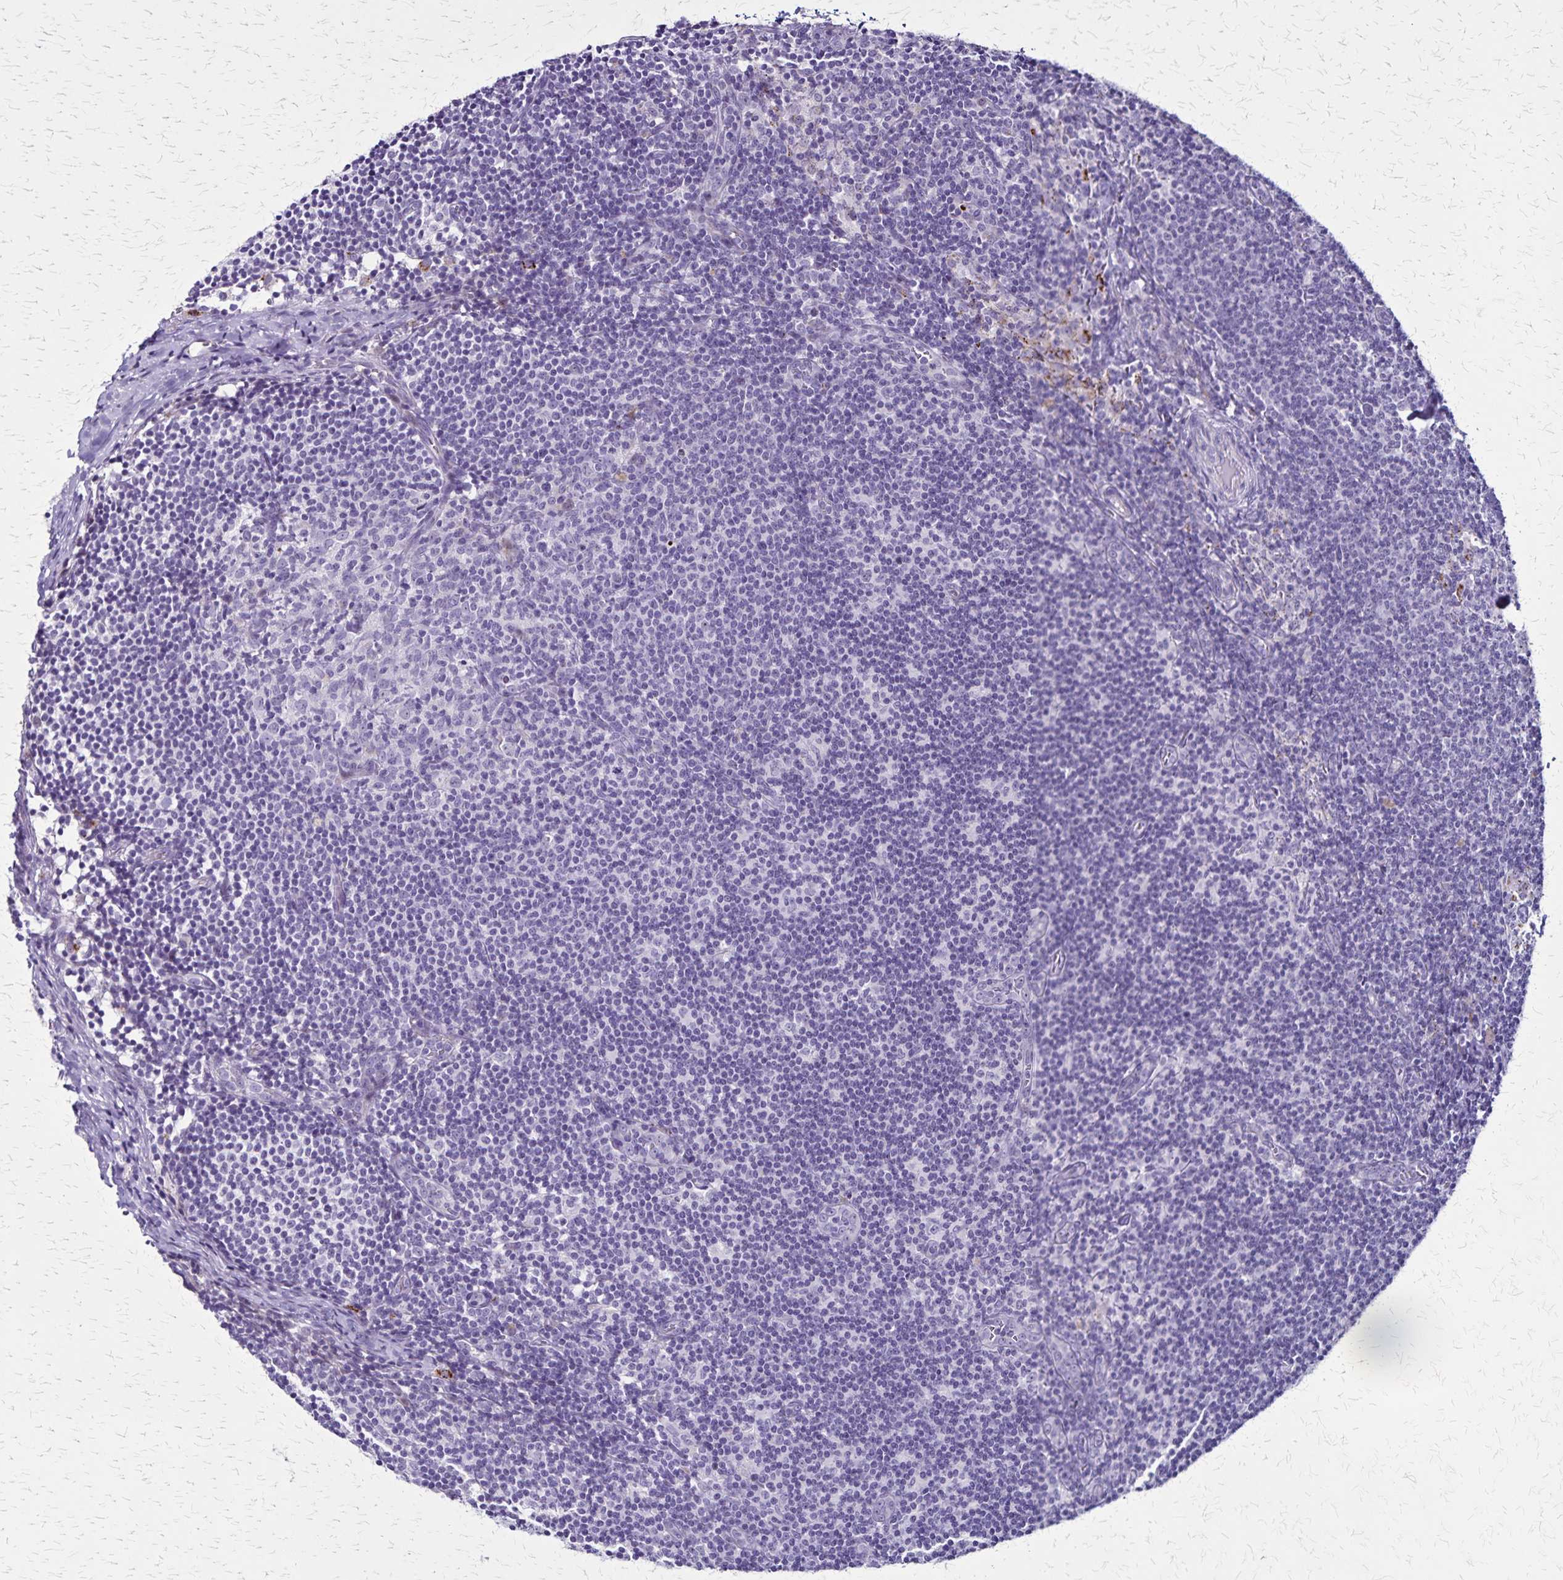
{"staining": {"intensity": "negative", "quantity": "none", "location": "none"}, "tissue": "lymph node", "cell_type": "Germinal center cells", "image_type": "normal", "snomed": [{"axis": "morphology", "description": "Normal tissue, NOS"}, {"axis": "topography", "description": "Lymph node"}], "caption": "A high-resolution histopathology image shows immunohistochemistry (IHC) staining of normal lymph node, which shows no significant positivity in germinal center cells.", "gene": "OR51B5", "patient": {"sex": "female", "age": 41}}